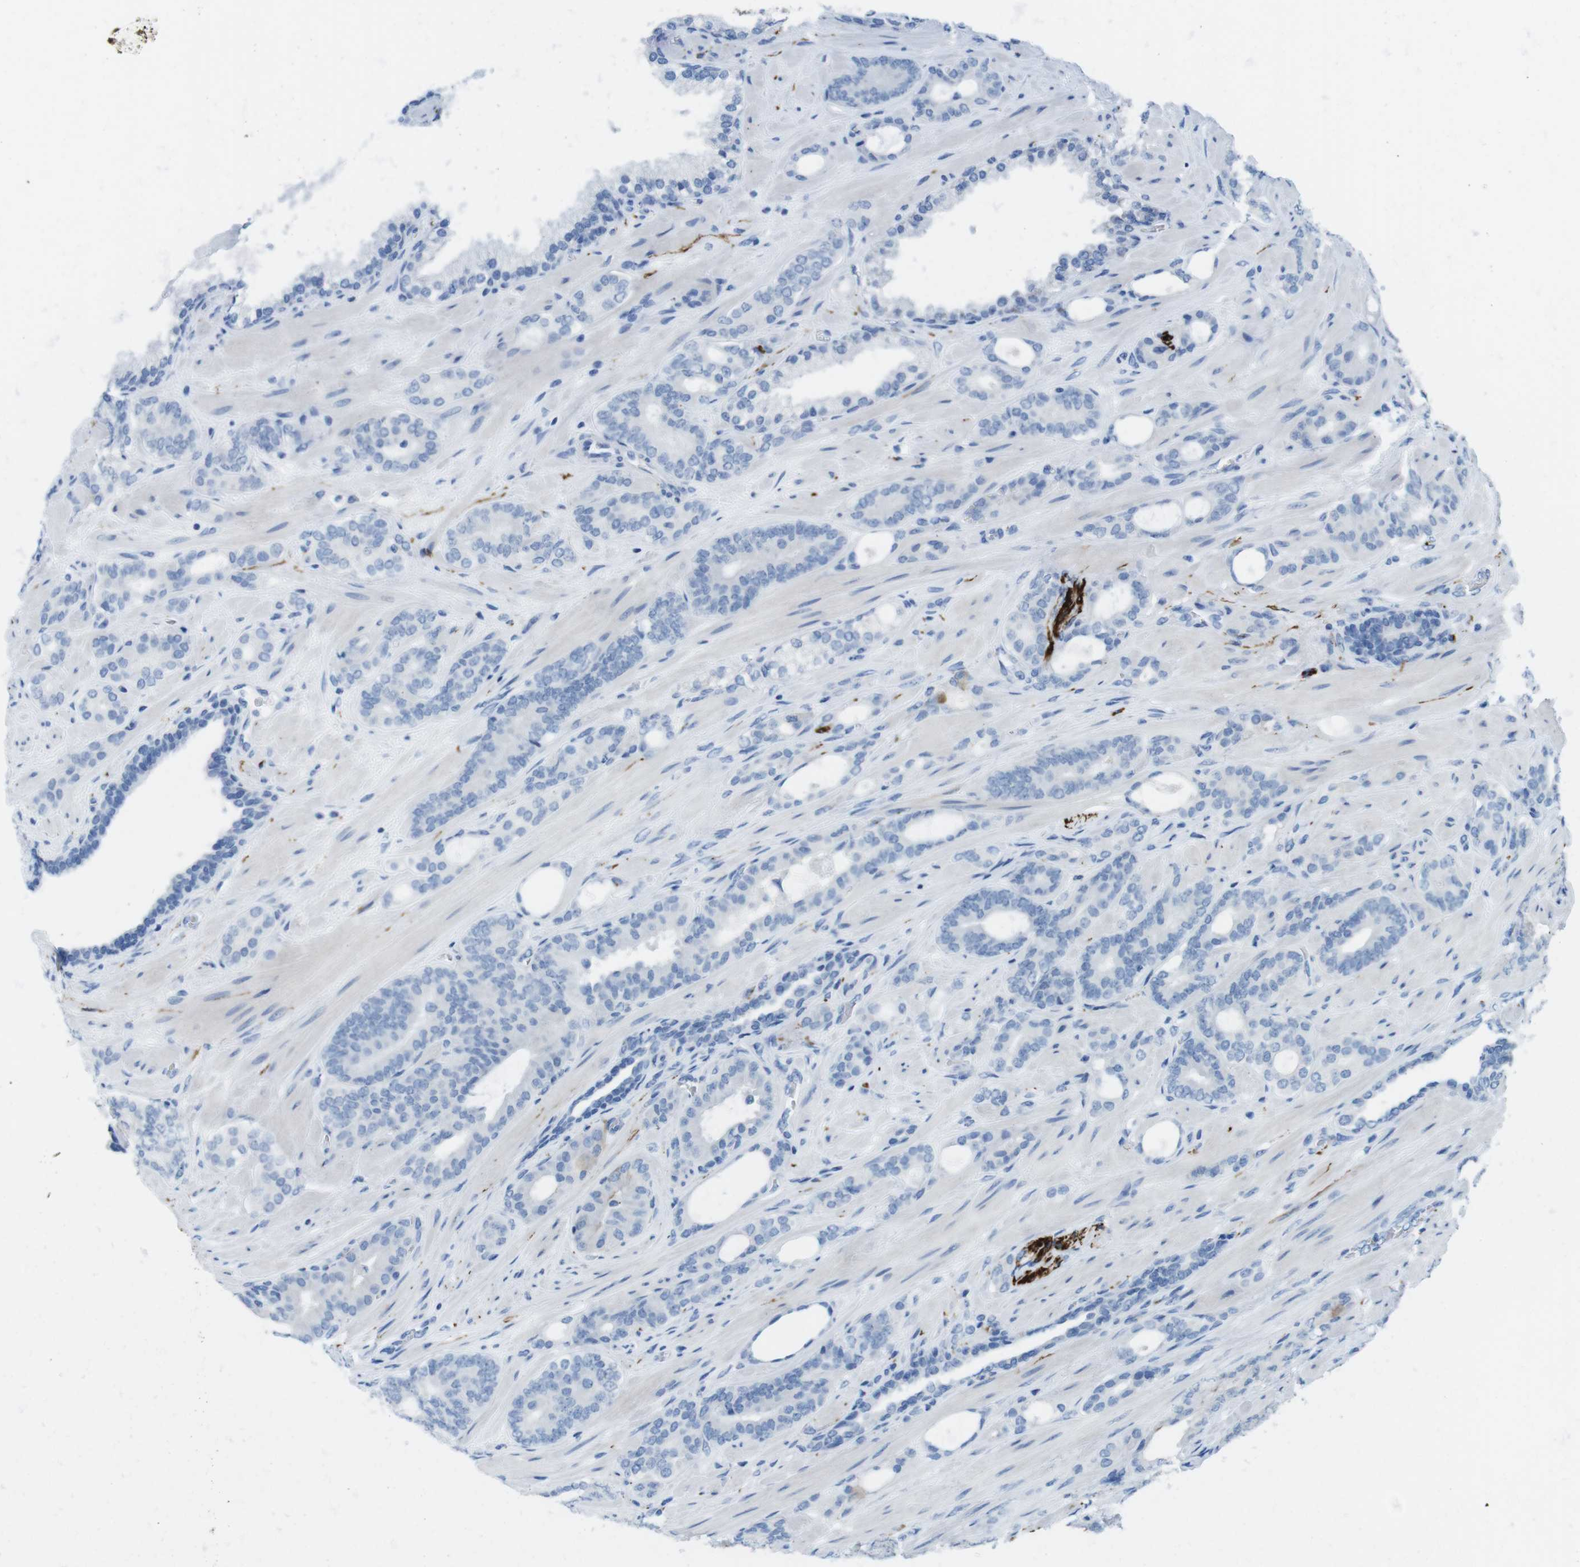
{"staining": {"intensity": "negative", "quantity": "none", "location": "none"}, "tissue": "prostate cancer", "cell_type": "Tumor cells", "image_type": "cancer", "snomed": [{"axis": "morphology", "description": "Adenocarcinoma, Low grade"}, {"axis": "topography", "description": "Prostate"}], "caption": "The micrograph demonstrates no significant expression in tumor cells of prostate low-grade adenocarcinoma.", "gene": "GAP43", "patient": {"sex": "male", "age": 63}}